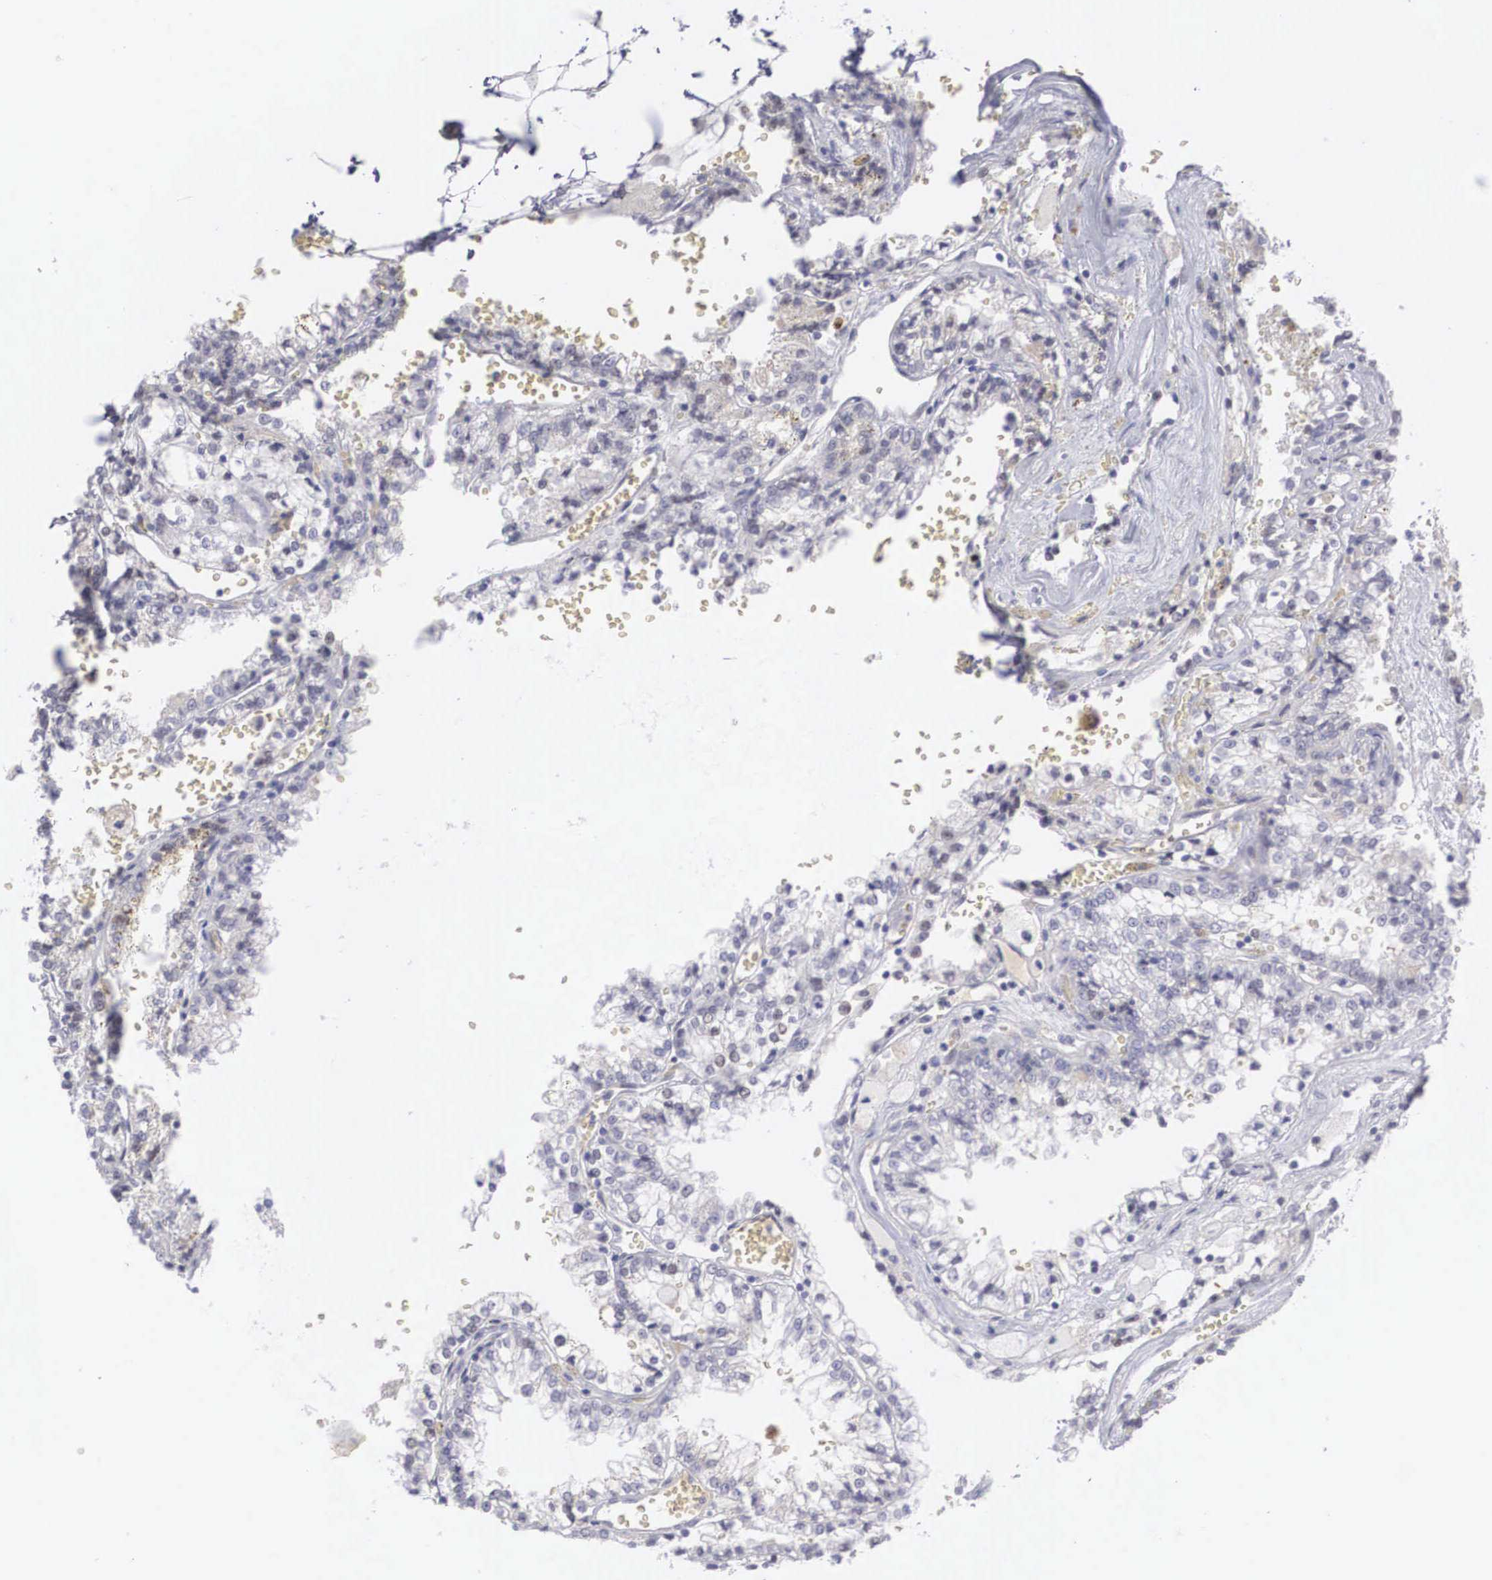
{"staining": {"intensity": "negative", "quantity": "none", "location": "none"}, "tissue": "renal cancer", "cell_type": "Tumor cells", "image_type": "cancer", "snomed": [{"axis": "morphology", "description": "Adenocarcinoma, NOS"}, {"axis": "topography", "description": "Kidney"}], "caption": "Immunohistochemistry of human renal cancer (adenocarcinoma) exhibits no staining in tumor cells.", "gene": "RBPJ", "patient": {"sex": "female", "age": 56}}